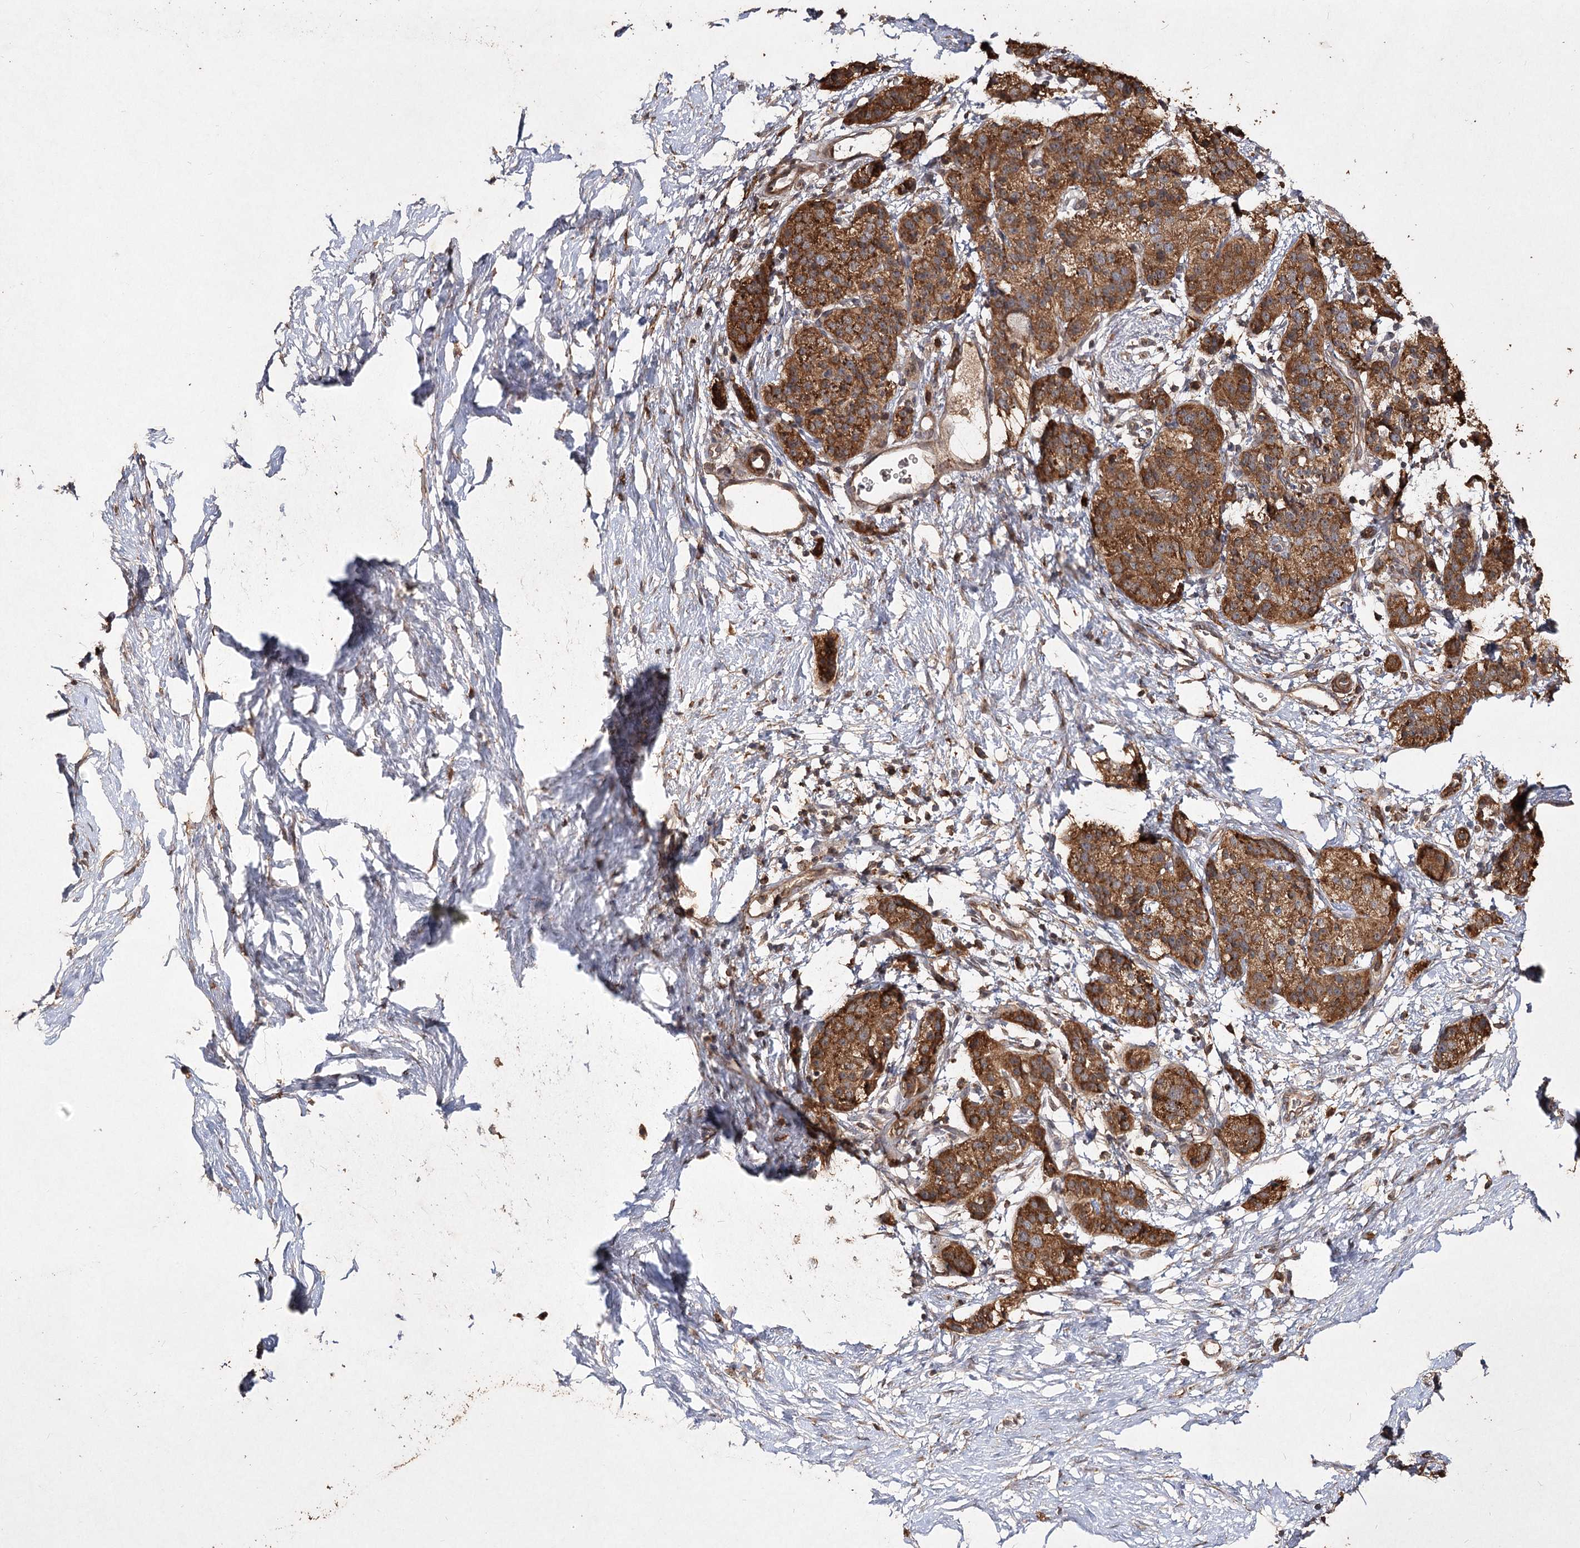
{"staining": {"intensity": "strong", "quantity": ">75%", "location": "cytoplasmic/membranous"}, "tissue": "pancreatic cancer", "cell_type": "Tumor cells", "image_type": "cancer", "snomed": [{"axis": "morphology", "description": "Adenocarcinoma, NOS"}, {"axis": "topography", "description": "Pancreas"}], "caption": "Approximately >75% of tumor cells in adenocarcinoma (pancreatic) exhibit strong cytoplasmic/membranous protein expression as visualized by brown immunohistochemical staining.", "gene": "PIK3C2A", "patient": {"sex": "male", "age": 50}}